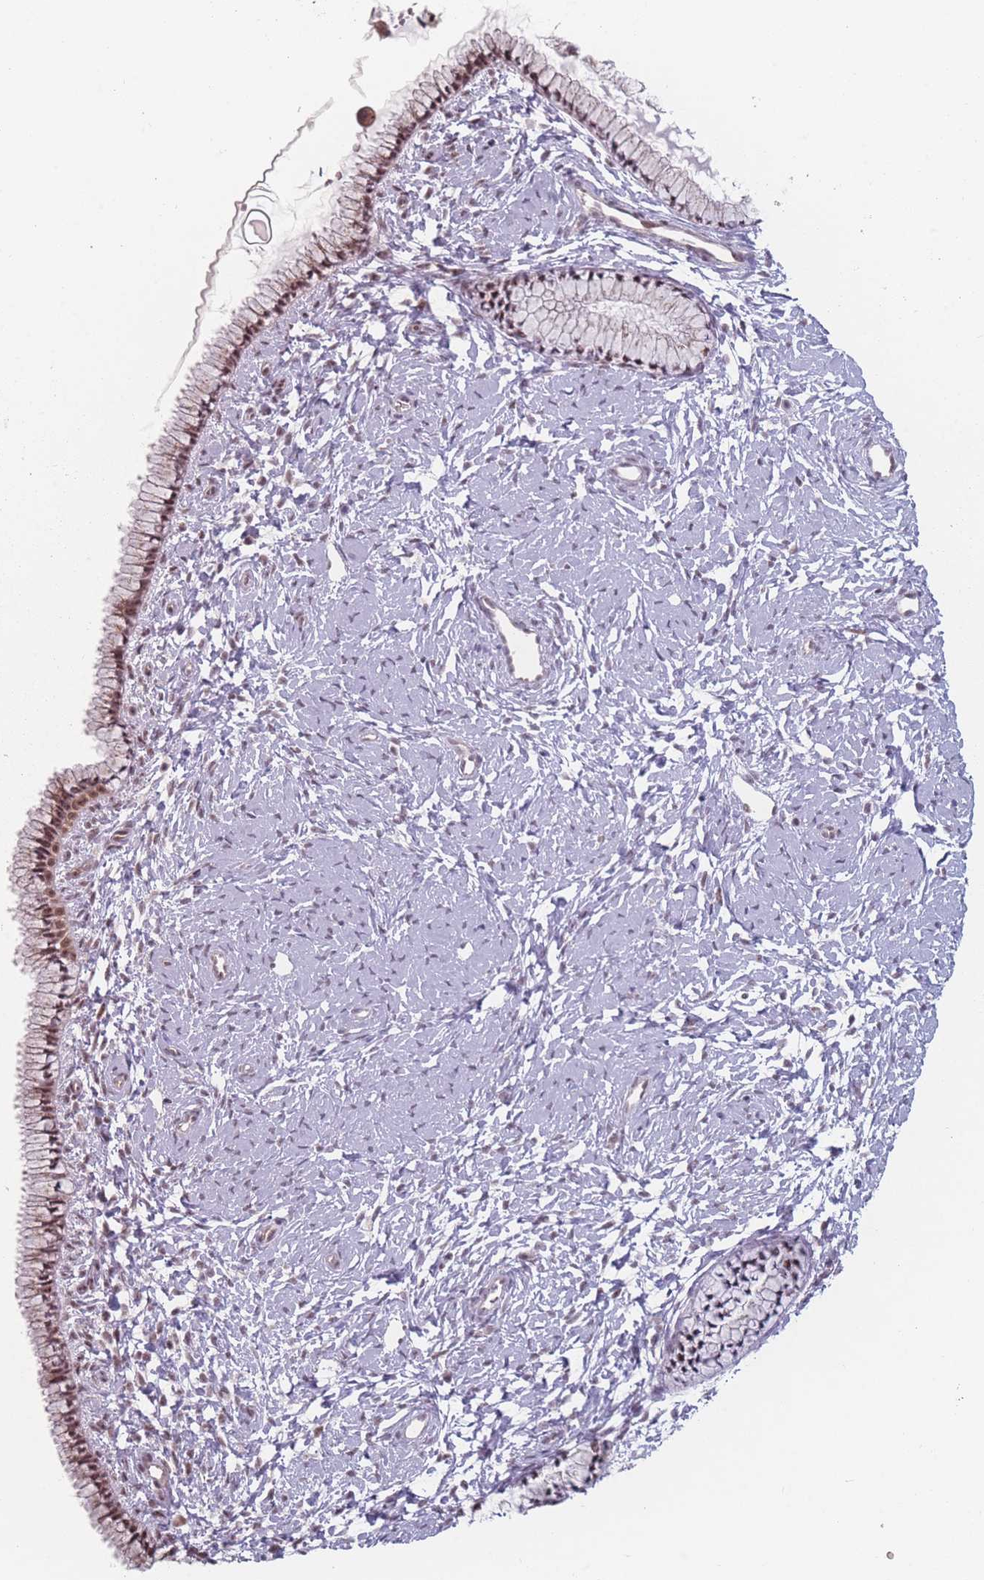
{"staining": {"intensity": "moderate", "quantity": ">75%", "location": "nuclear"}, "tissue": "cervix", "cell_type": "Glandular cells", "image_type": "normal", "snomed": [{"axis": "morphology", "description": "Normal tissue, NOS"}, {"axis": "topography", "description": "Cervix"}], "caption": "A high-resolution image shows immunohistochemistry staining of normal cervix, which demonstrates moderate nuclear positivity in about >75% of glandular cells.", "gene": "ZC3H14", "patient": {"sex": "female", "age": 33}}